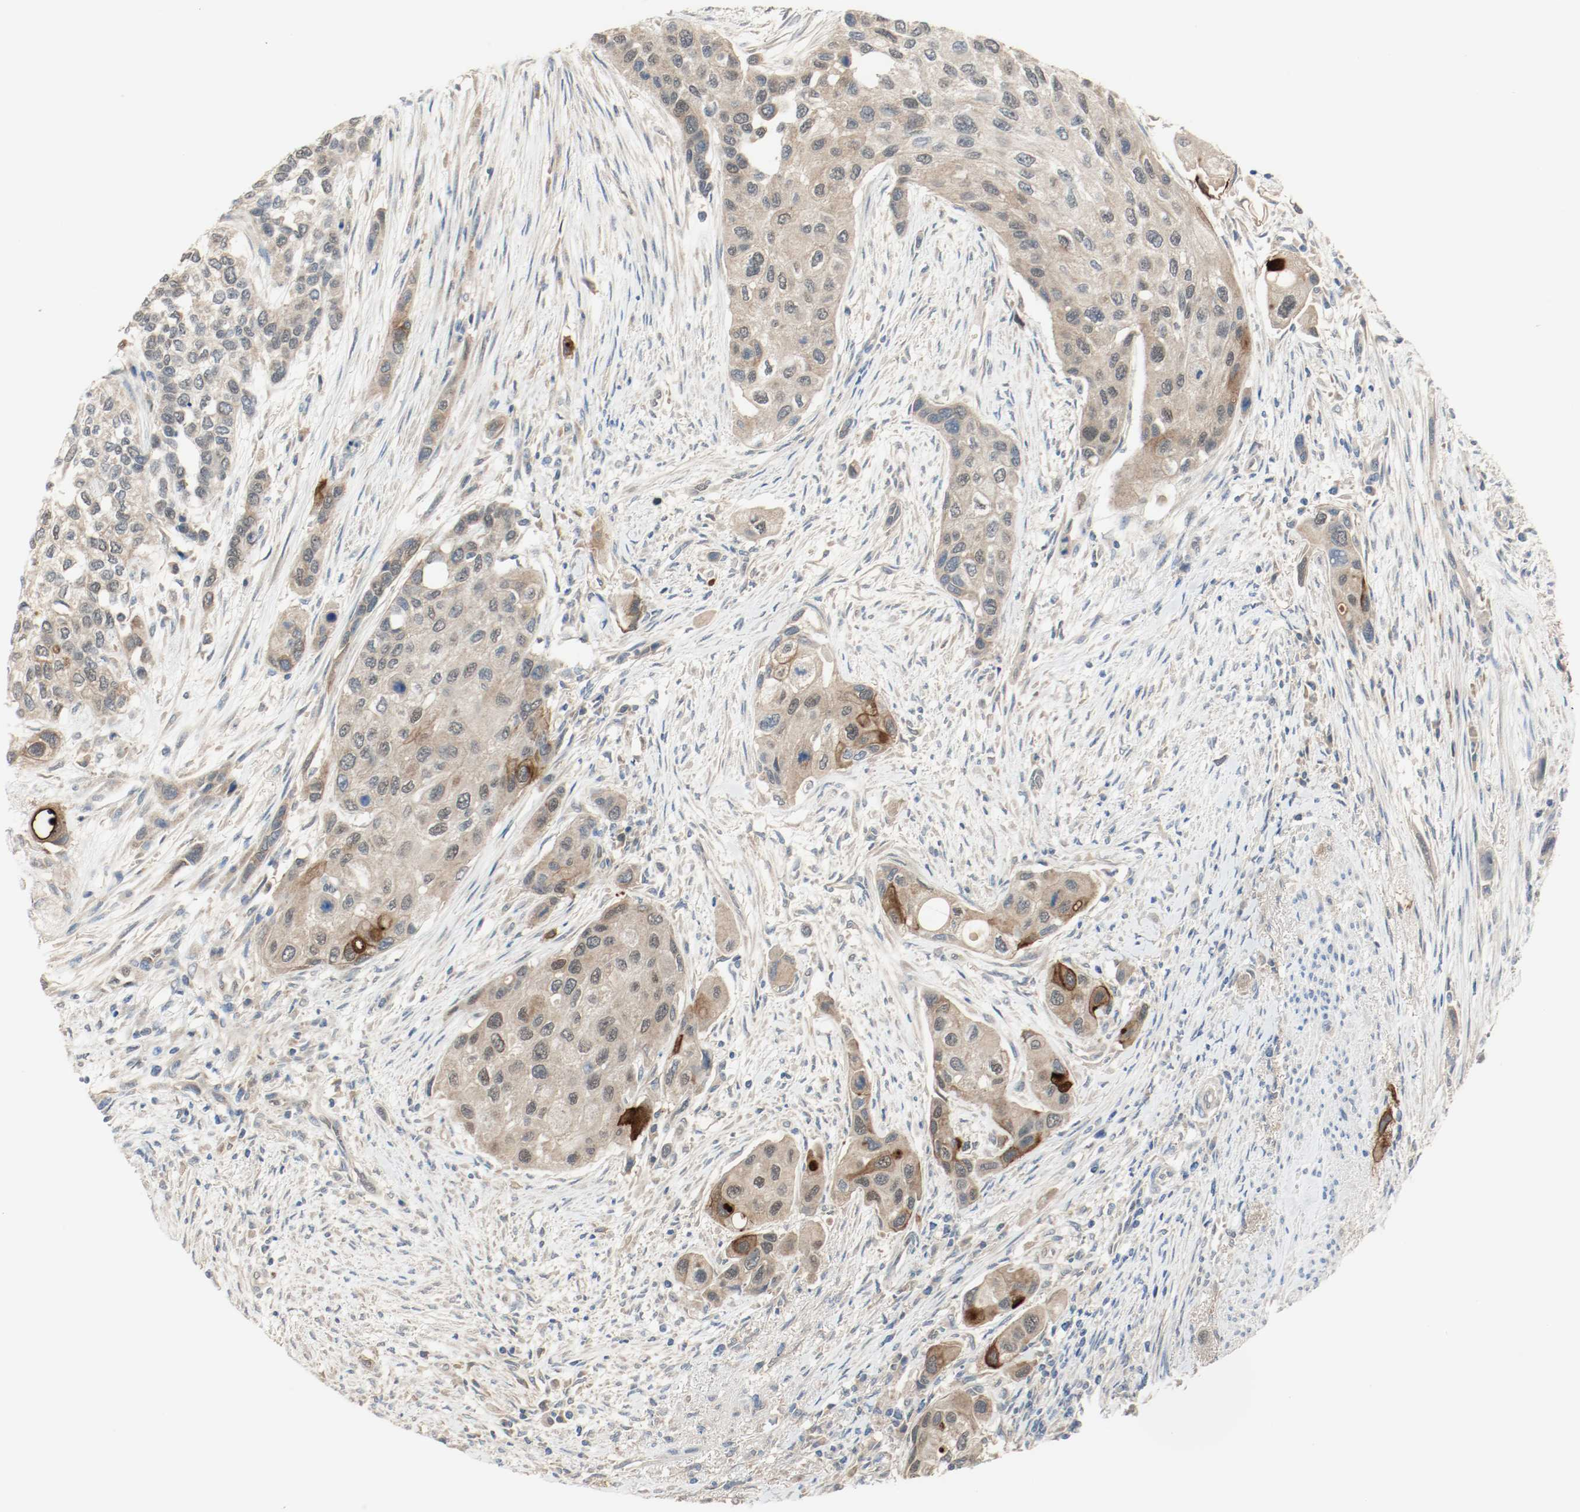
{"staining": {"intensity": "strong", "quantity": "<25%", "location": "cytoplasmic/membranous"}, "tissue": "urothelial cancer", "cell_type": "Tumor cells", "image_type": "cancer", "snomed": [{"axis": "morphology", "description": "Urothelial carcinoma, High grade"}, {"axis": "topography", "description": "Urinary bladder"}], "caption": "Tumor cells show medium levels of strong cytoplasmic/membranous staining in about <25% of cells in human high-grade urothelial carcinoma.", "gene": "MELTF", "patient": {"sex": "female", "age": 56}}